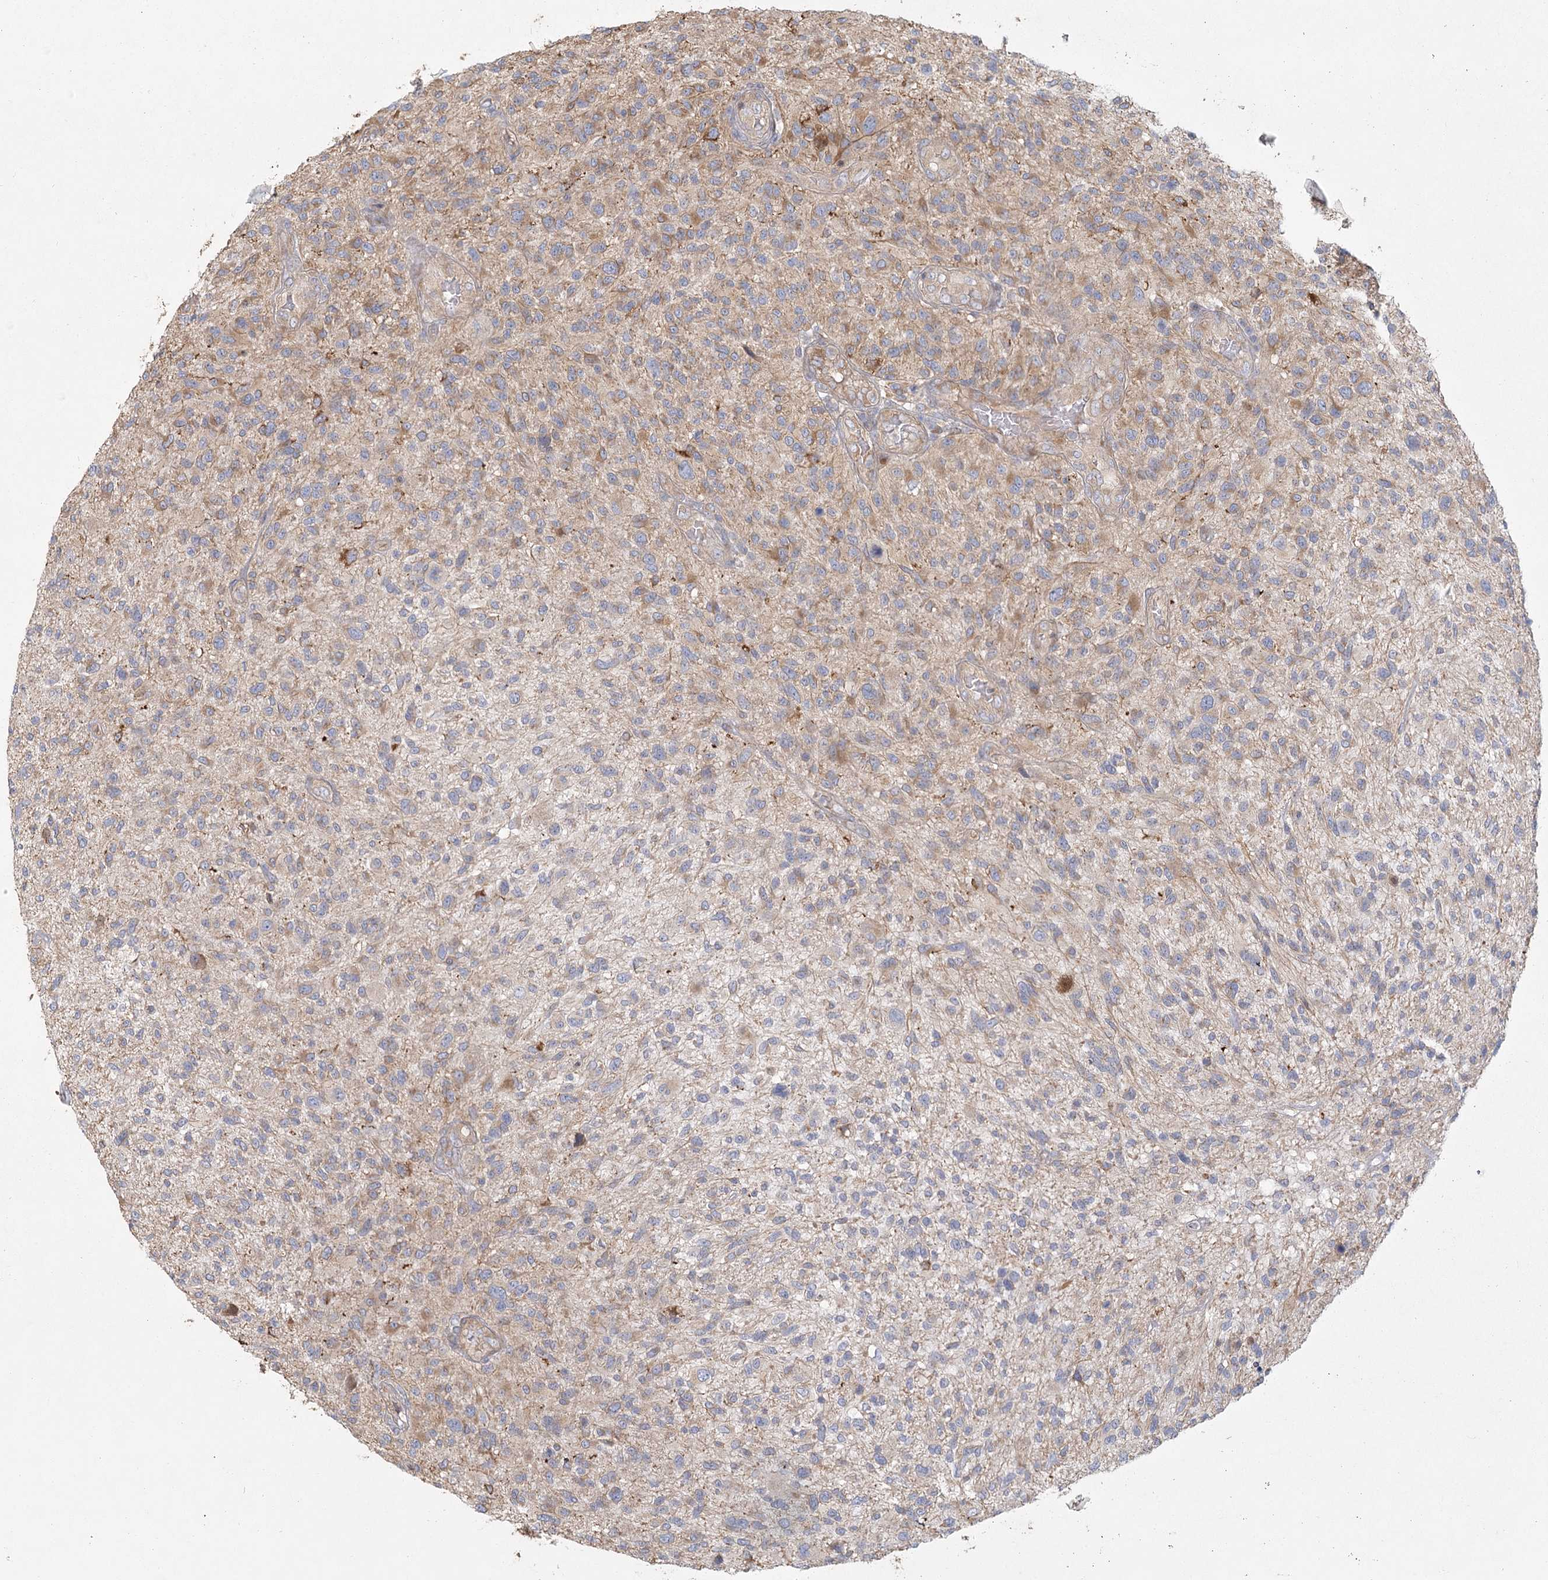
{"staining": {"intensity": "moderate", "quantity": "<25%", "location": "cytoplasmic/membranous"}, "tissue": "glioma", "cell_type": "Tumor cells", "image_type": "cancer", "snomed": [{"axis": "morphology", "description": "Glioma, malignant, High grade"}, {"axis": "topography", "description": "Brain"}], "caption": "Malignant glioma (high-grade) stained for a protein displays moderate cytoplasmic/membranous positivity in tumor cells. The protein is stained brown, and the nuclei are stained in blue (DAB (3,3'-diaminobenzidine) IHC with brightfield microscopy, high magnification).", "gene": "CNTLN", "patient": {"sex": "male", "age": 47}}